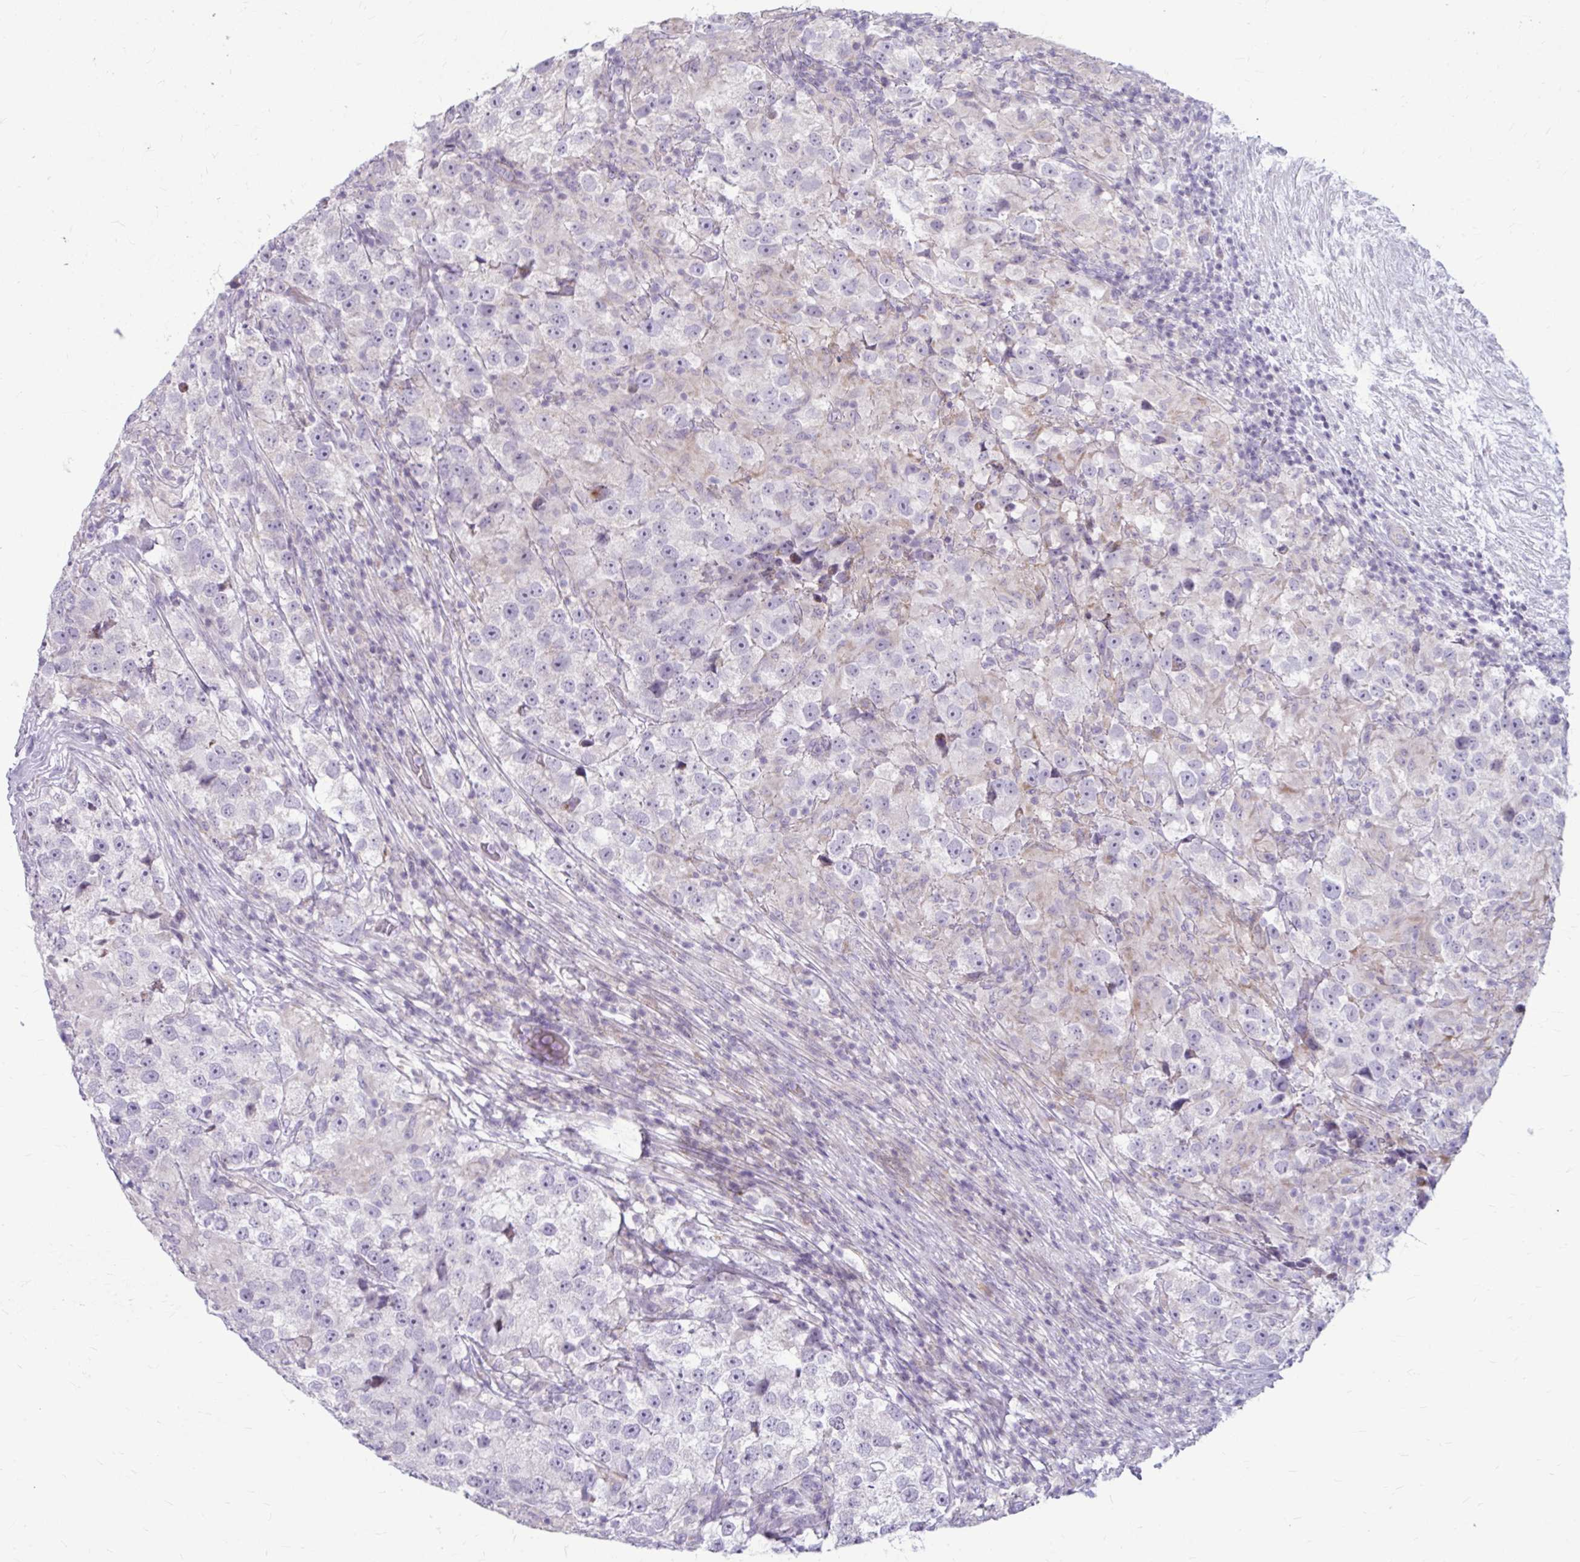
{"staining": {"intensity": "negative", "quantity": "none", "location": "none"}, "tissue": "testis cancer", "cell_type": "Tumor cells", "image_type": "cancer", "snomed": [{"axis": "morphology", "description": "Seminoma, NOS"}, {"axis": "topography", "description": "Testis"}], "caption": "This is an immunohistochemistry (IHC) histopathology image of human testis cancer (seminoma). There is no positivity in tumor cells.", "gene": "MSMO1", "patient": {"sex": "male", "age": 46}}